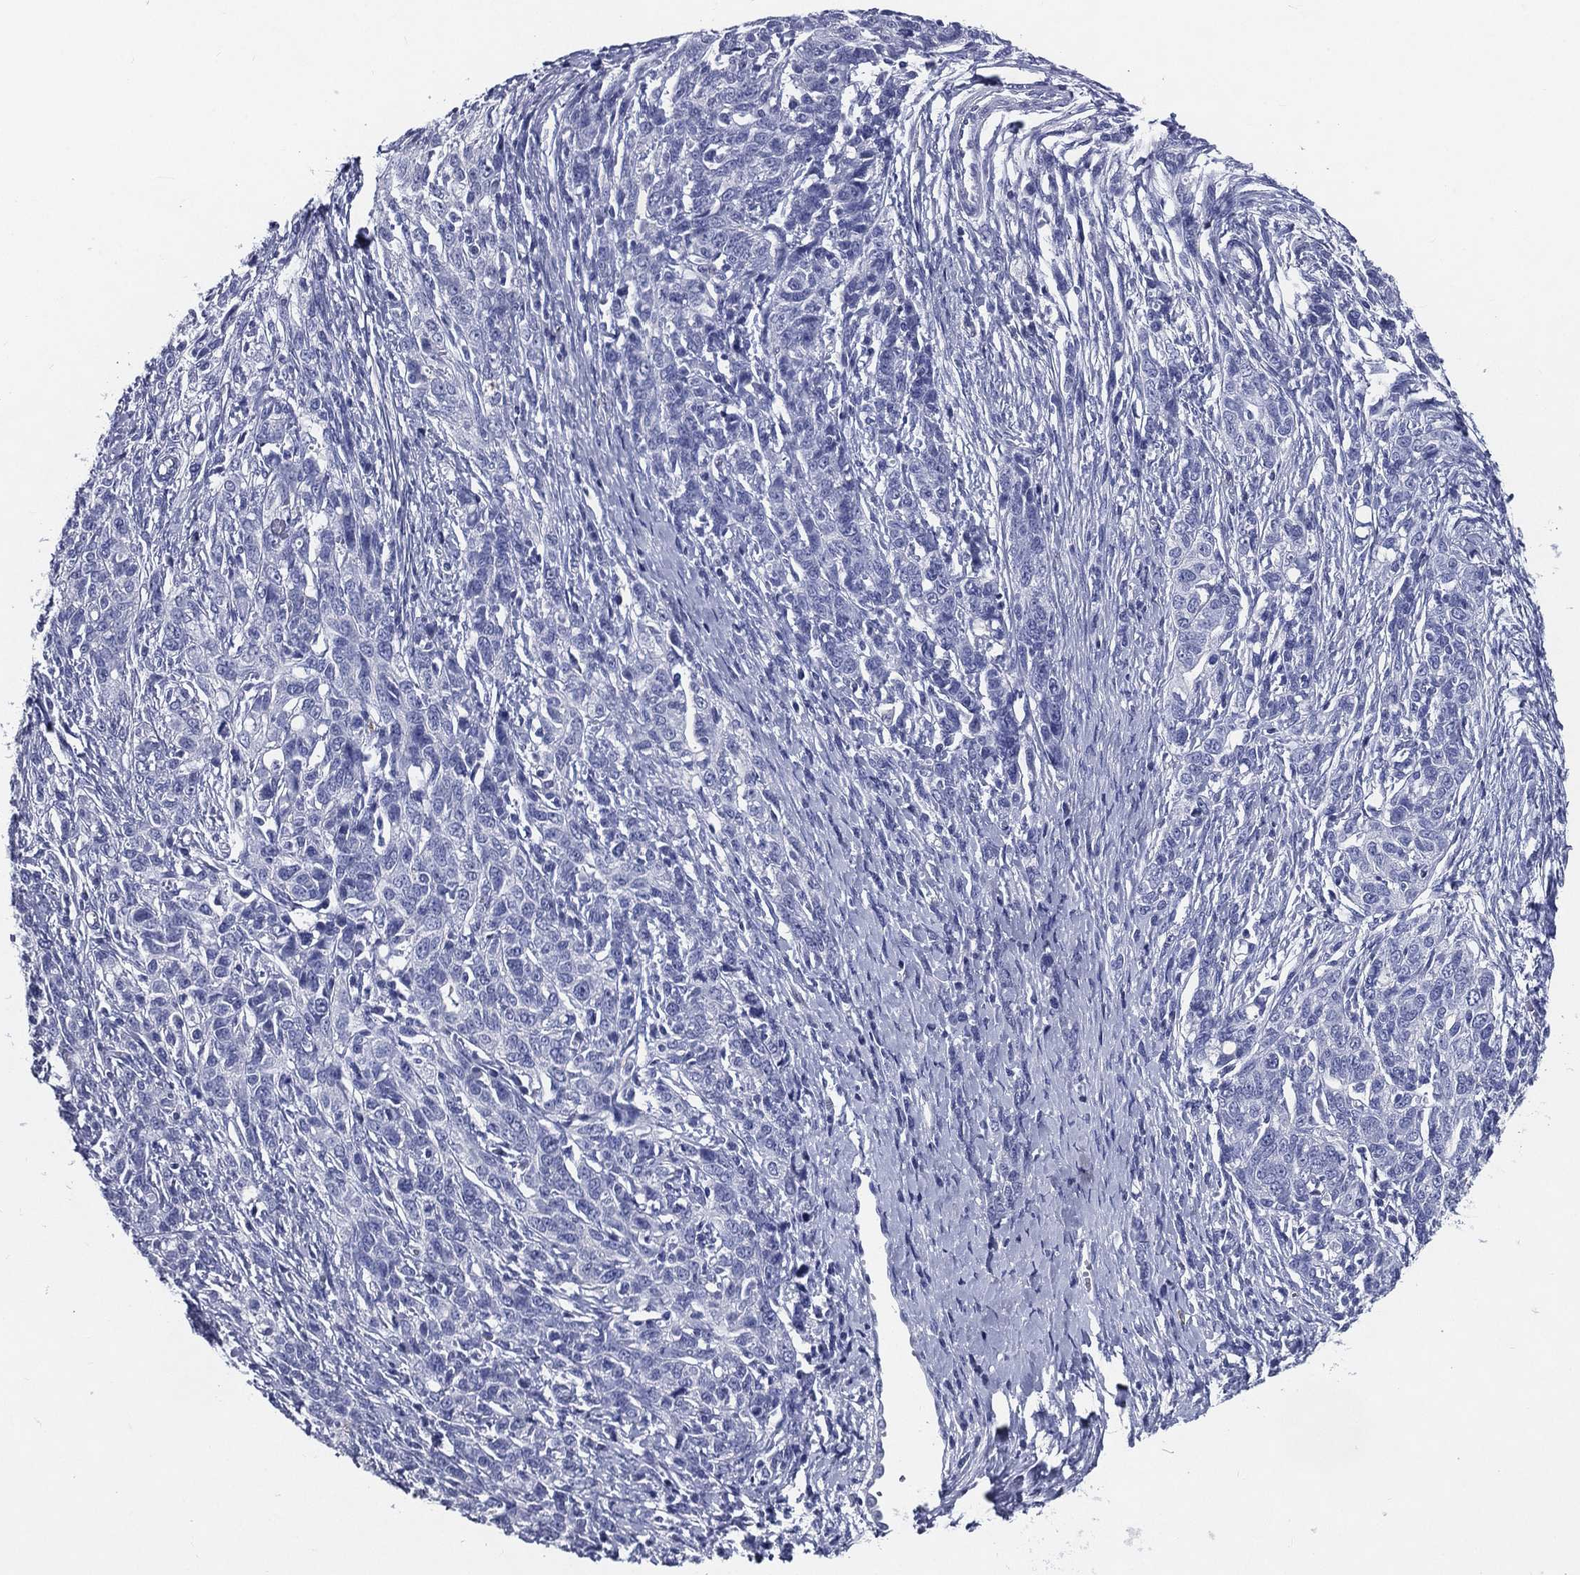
{"staining": {"intensity": "negative", "quantity": "none", "location": "none"}, "tissue": "ovarian cancer", "cell_type": "Tumor cells", "image_type": "cancer", "snomed": [{"axis": "morphology", "description": "Cystadenocarcinoma, serous, NOS"}, {"axis": "topography", "description": "Ovary"}], "caption": "The image reveals no staining of tumor cells in serous cystadenocarcinoma (ovarian). (Stains: DAB immunohistochemistry (IHC) with hematoxylin counter stain, Microscopy: brightfield microscopy at high magnification).", "gene": "ACE2", "patient": {"sex": "female", "age": 71}}